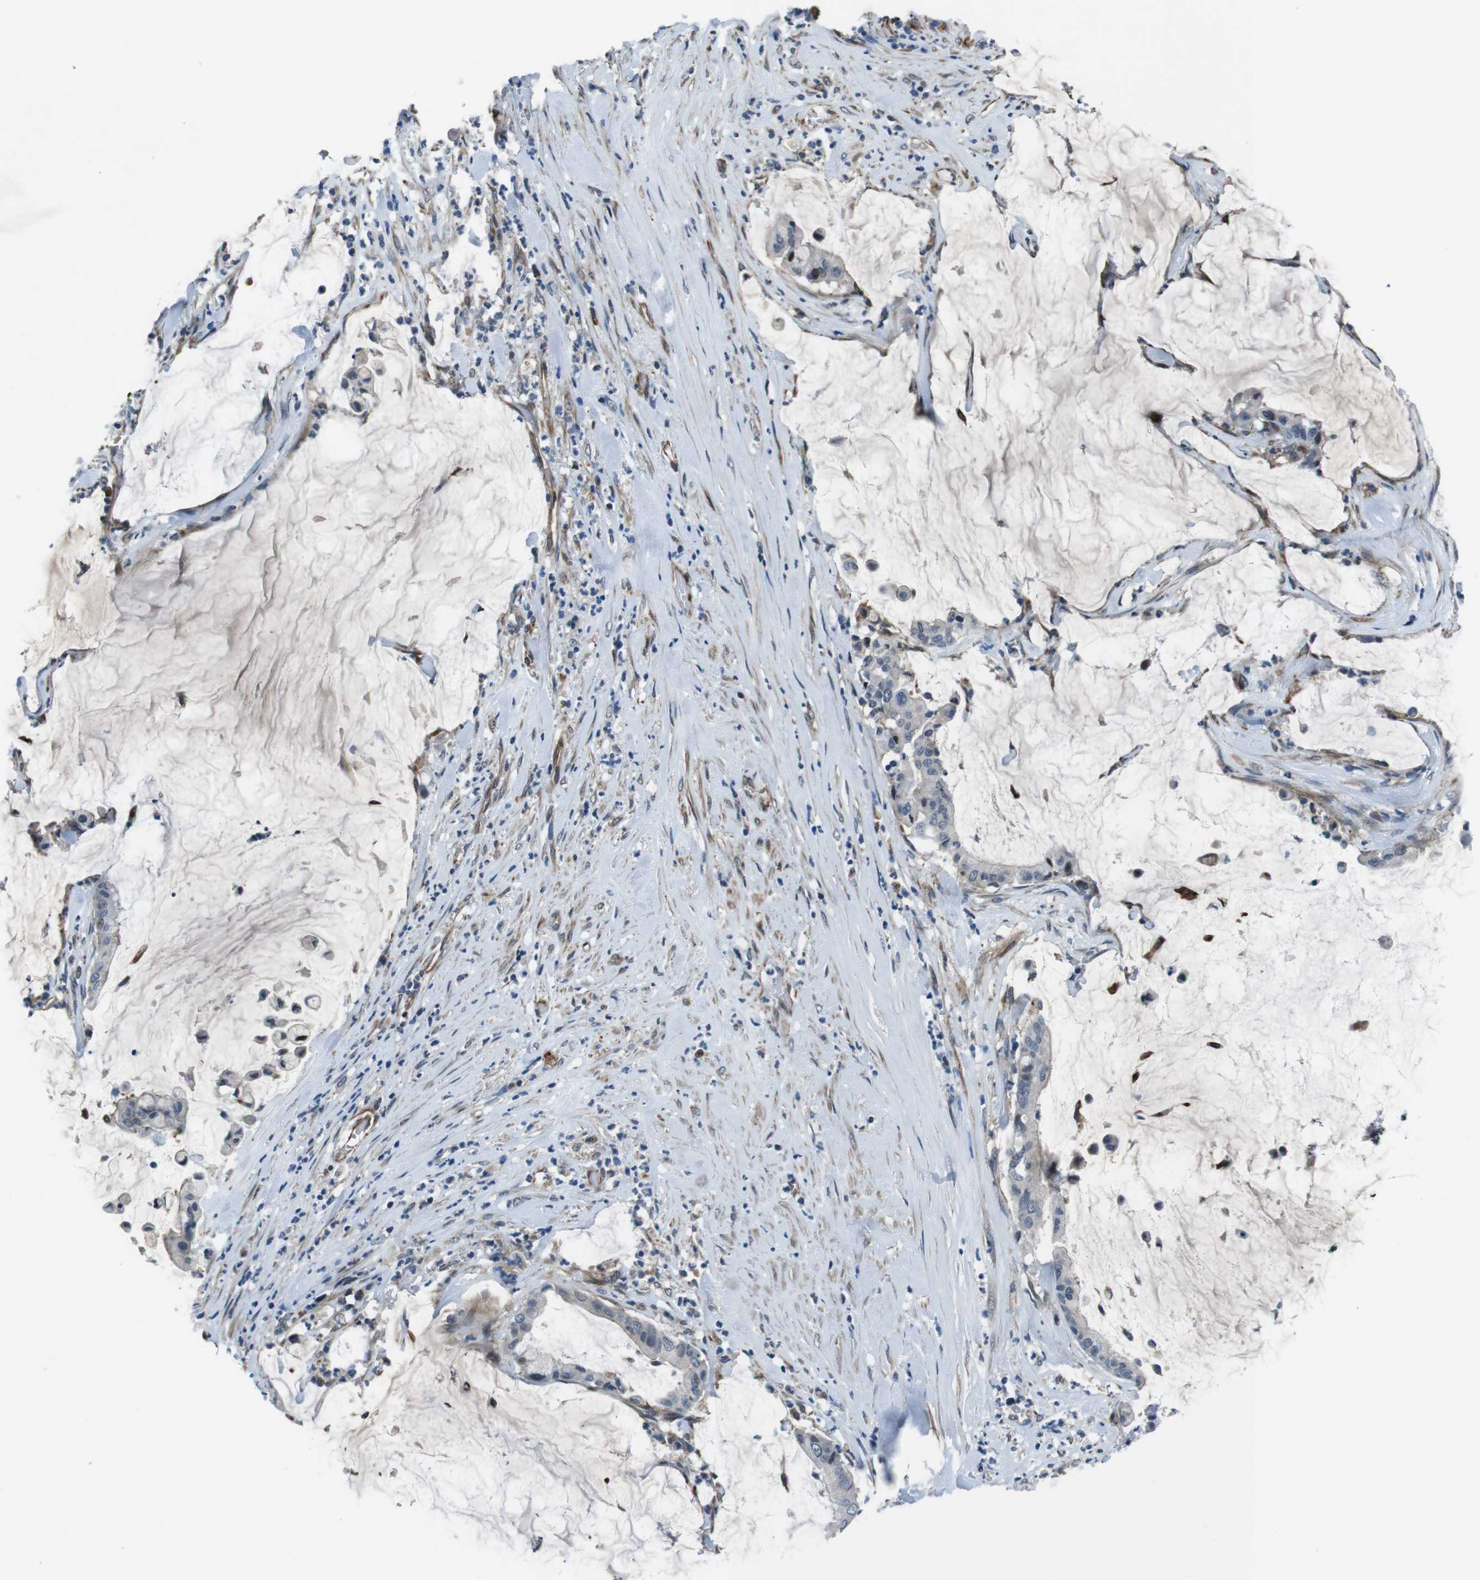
{"staining": {"intensity": "negative", "quantity": "none", "location": "none"}, "tissue": "pancreatic cancer", "cell_type": "Tumor cells", "image_type": "cancer", "snomed": [{"axis": "morphology", "description": "Adenocarcinoma, NOS"}, {"axis": "topography", "description": "Pancreas"}], "caption": "High power microscopy histopathology image of an immunohistochemistry (IHC) histopathology image of pancreatic cancer, revealing no significant expression in tumor cells.", "gene": "LRRC49", "patient": {"sex": "male", "age": 41}}